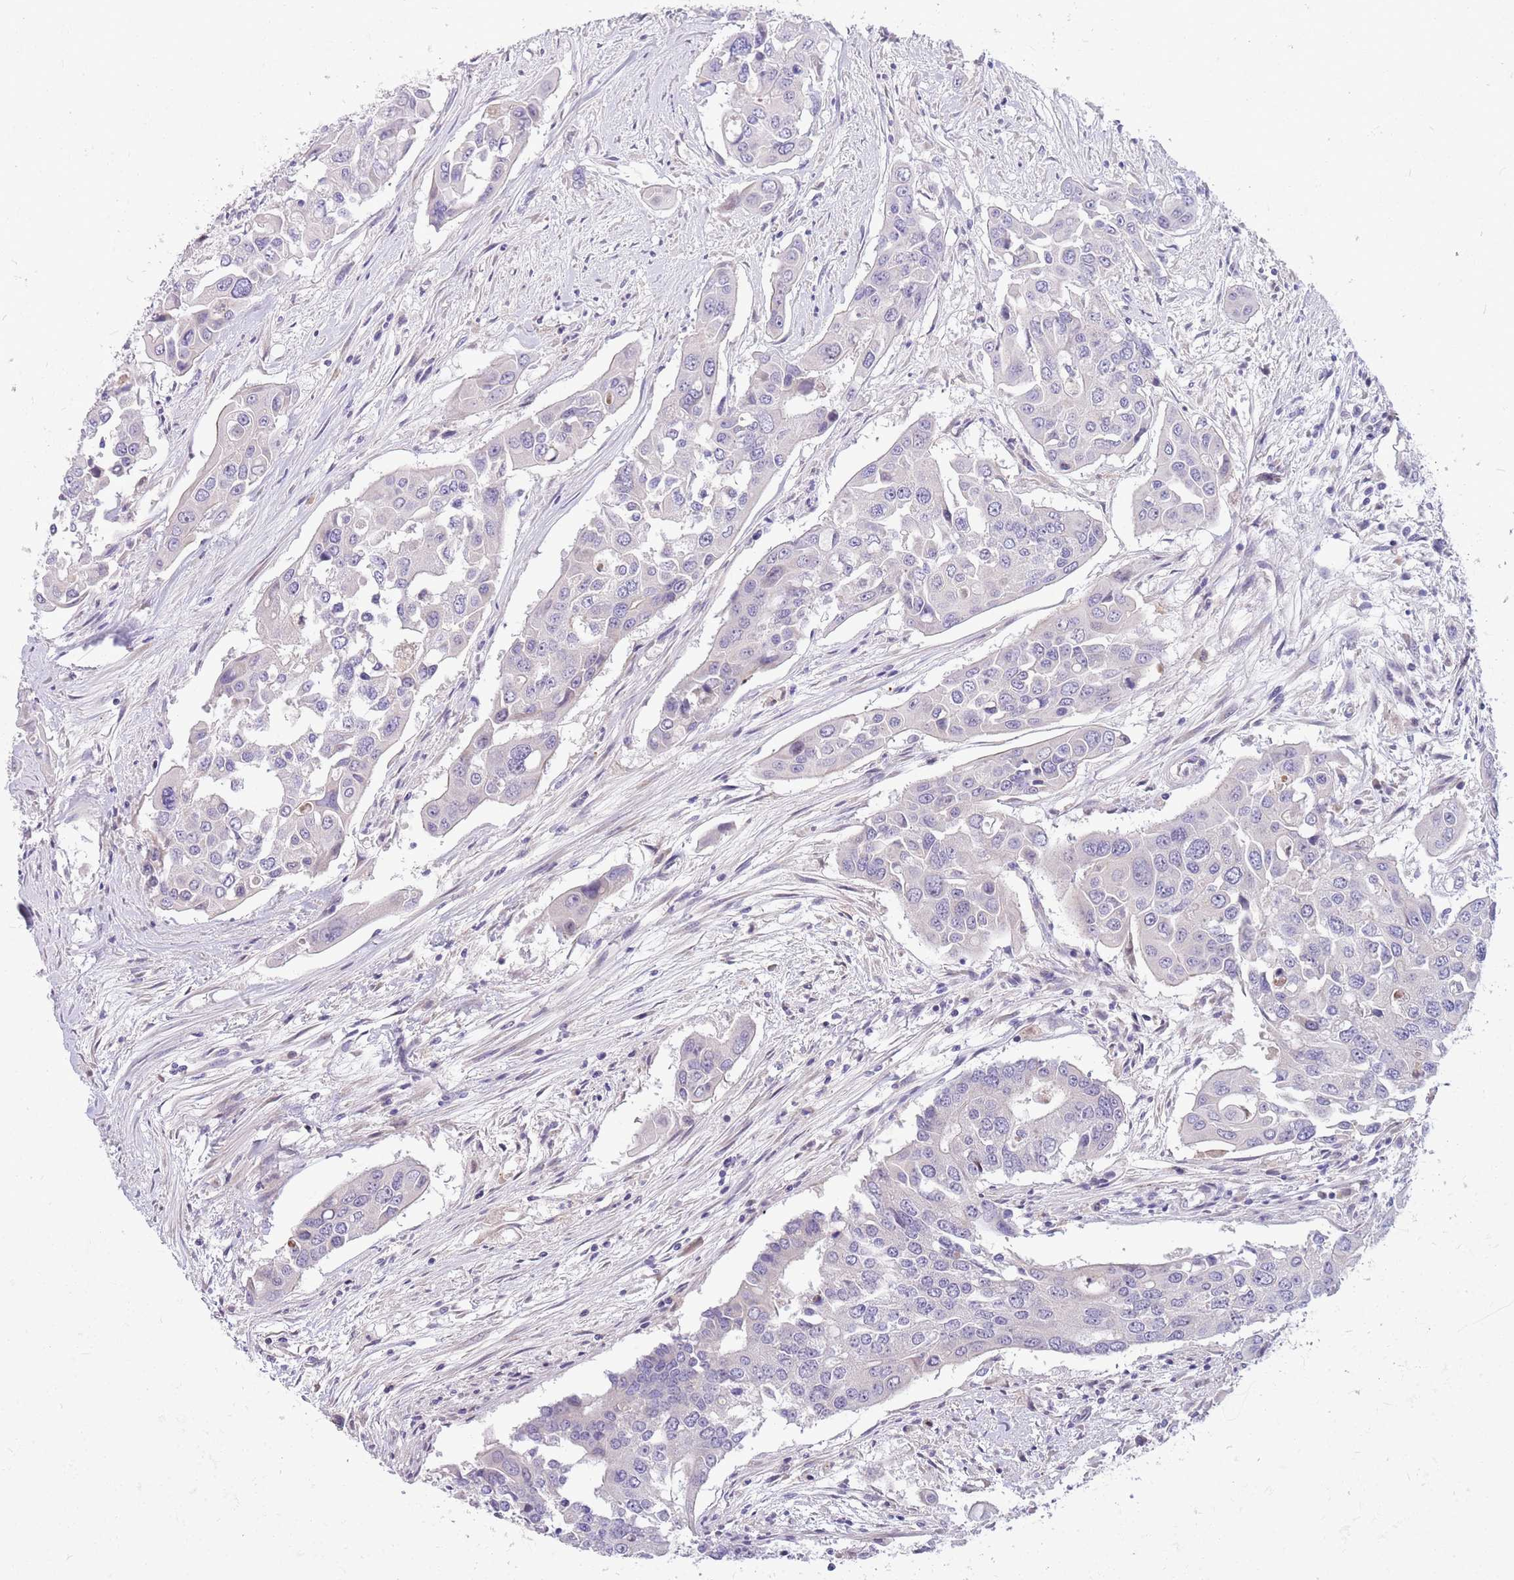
{"staining": {"intensity": "negative", "quantity": "none", "location": "none"}, "tissue": "colorectal cancer", "cell_type": "Tumor cells", "image_type": "cancer", "snomed": [{"axis": "morphology", "description": "Adenocarcinoma, NOS"}, {"axis": "topography", "description": "Colon"}], "caption": "The micrograph reveals no staining of tumor cells in adenocarcinoma (colorectal).", "gene": "DDHD1", "patient": {"sex": "male", "age": 77}}